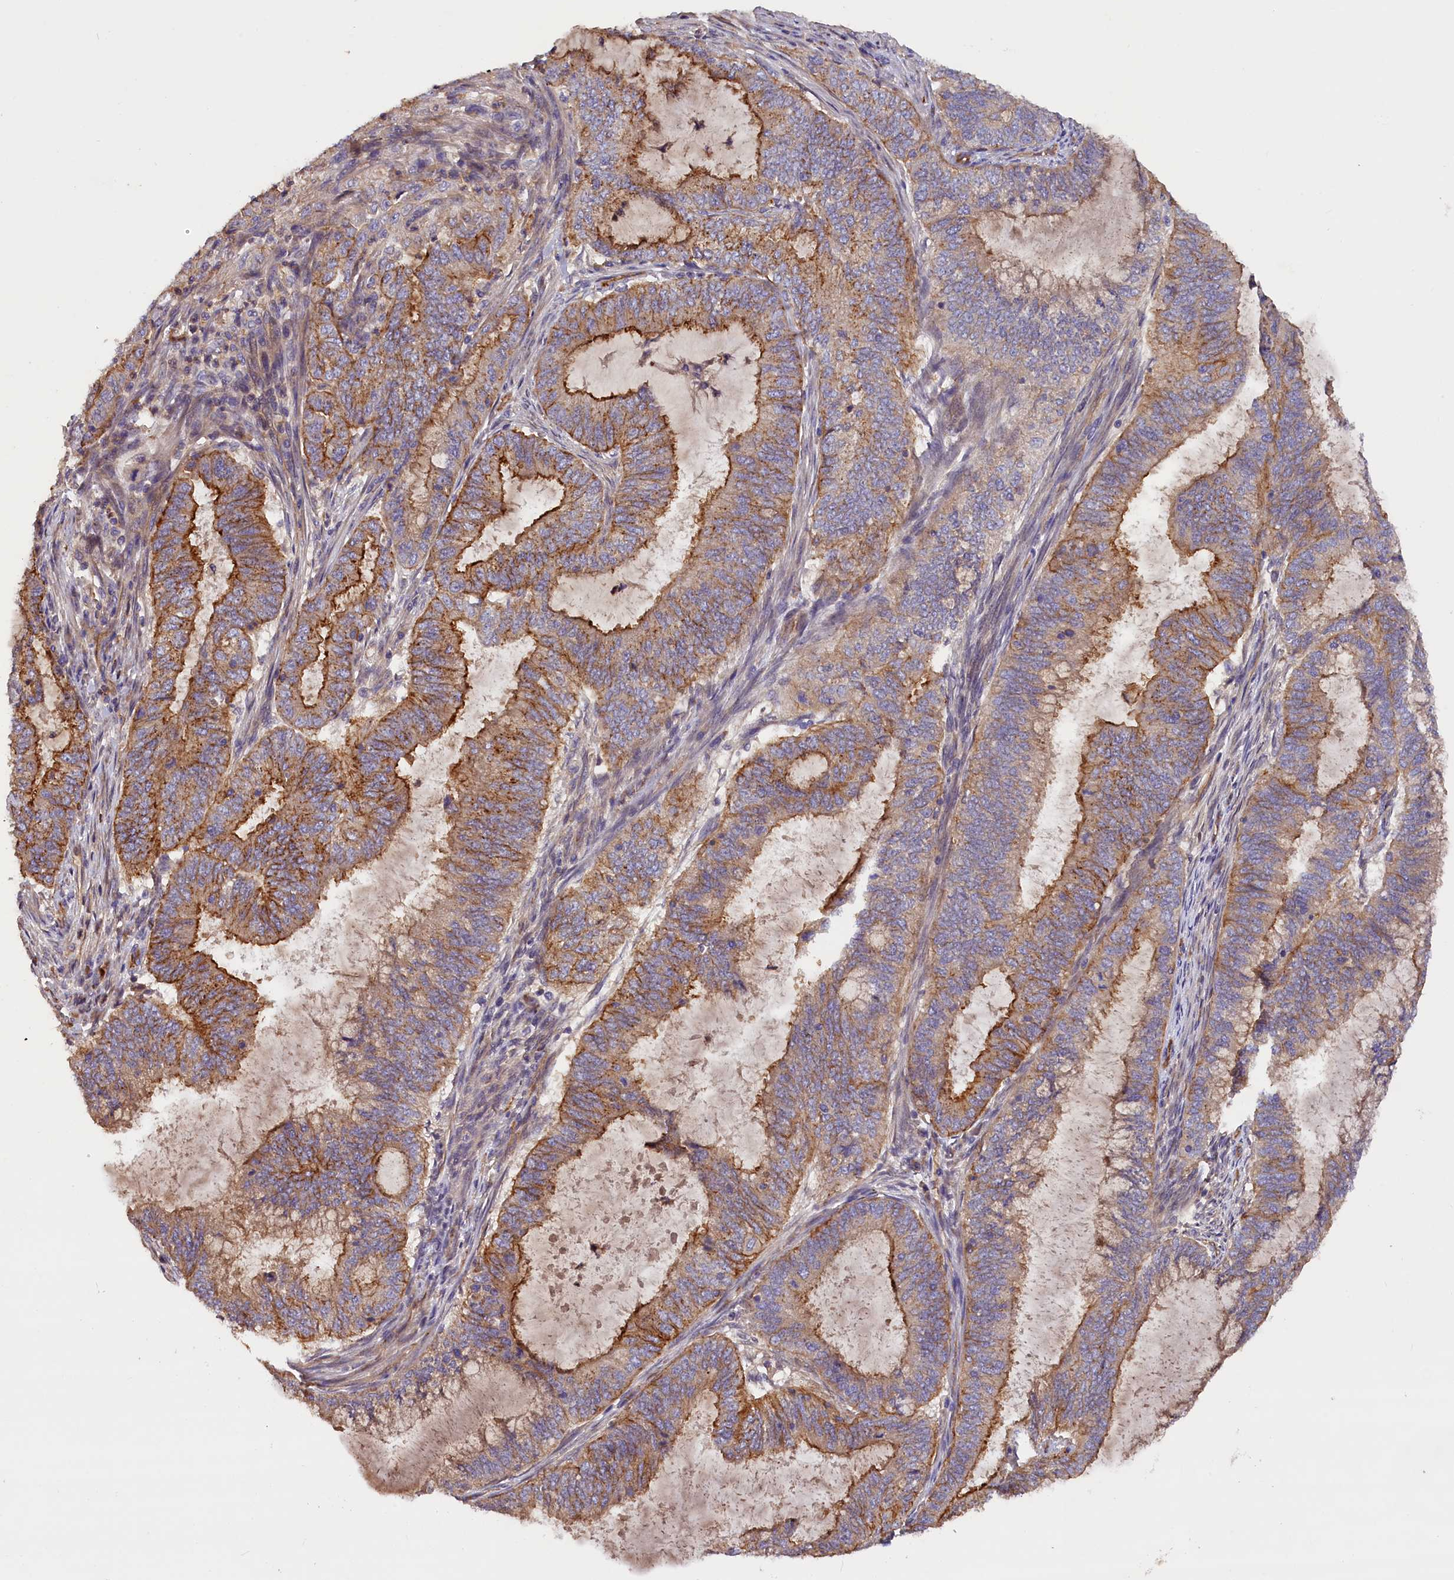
{"staining": {"intensity": "moderate", "quantity": "25%-75%", "location": "cytoplasmic/membranous"}, "tissue": "endometrial cancer", "cell_type": "Tumor cells", "image_type": "cancer", "snomed": [{"axis": "morphology", "description": "Adenocarcinoma, NOS"}, {"axis": "topography", "description": "Endometrium"}], "caption": "Human endometrial adenocarcinoma stained with a brown dye exhibits moderate cytoplasmic/membranous positive expression in about 25%-75% of tumor cells.", "gene": "ERMARD", "patient": {"sex": "female", "age": 51}}